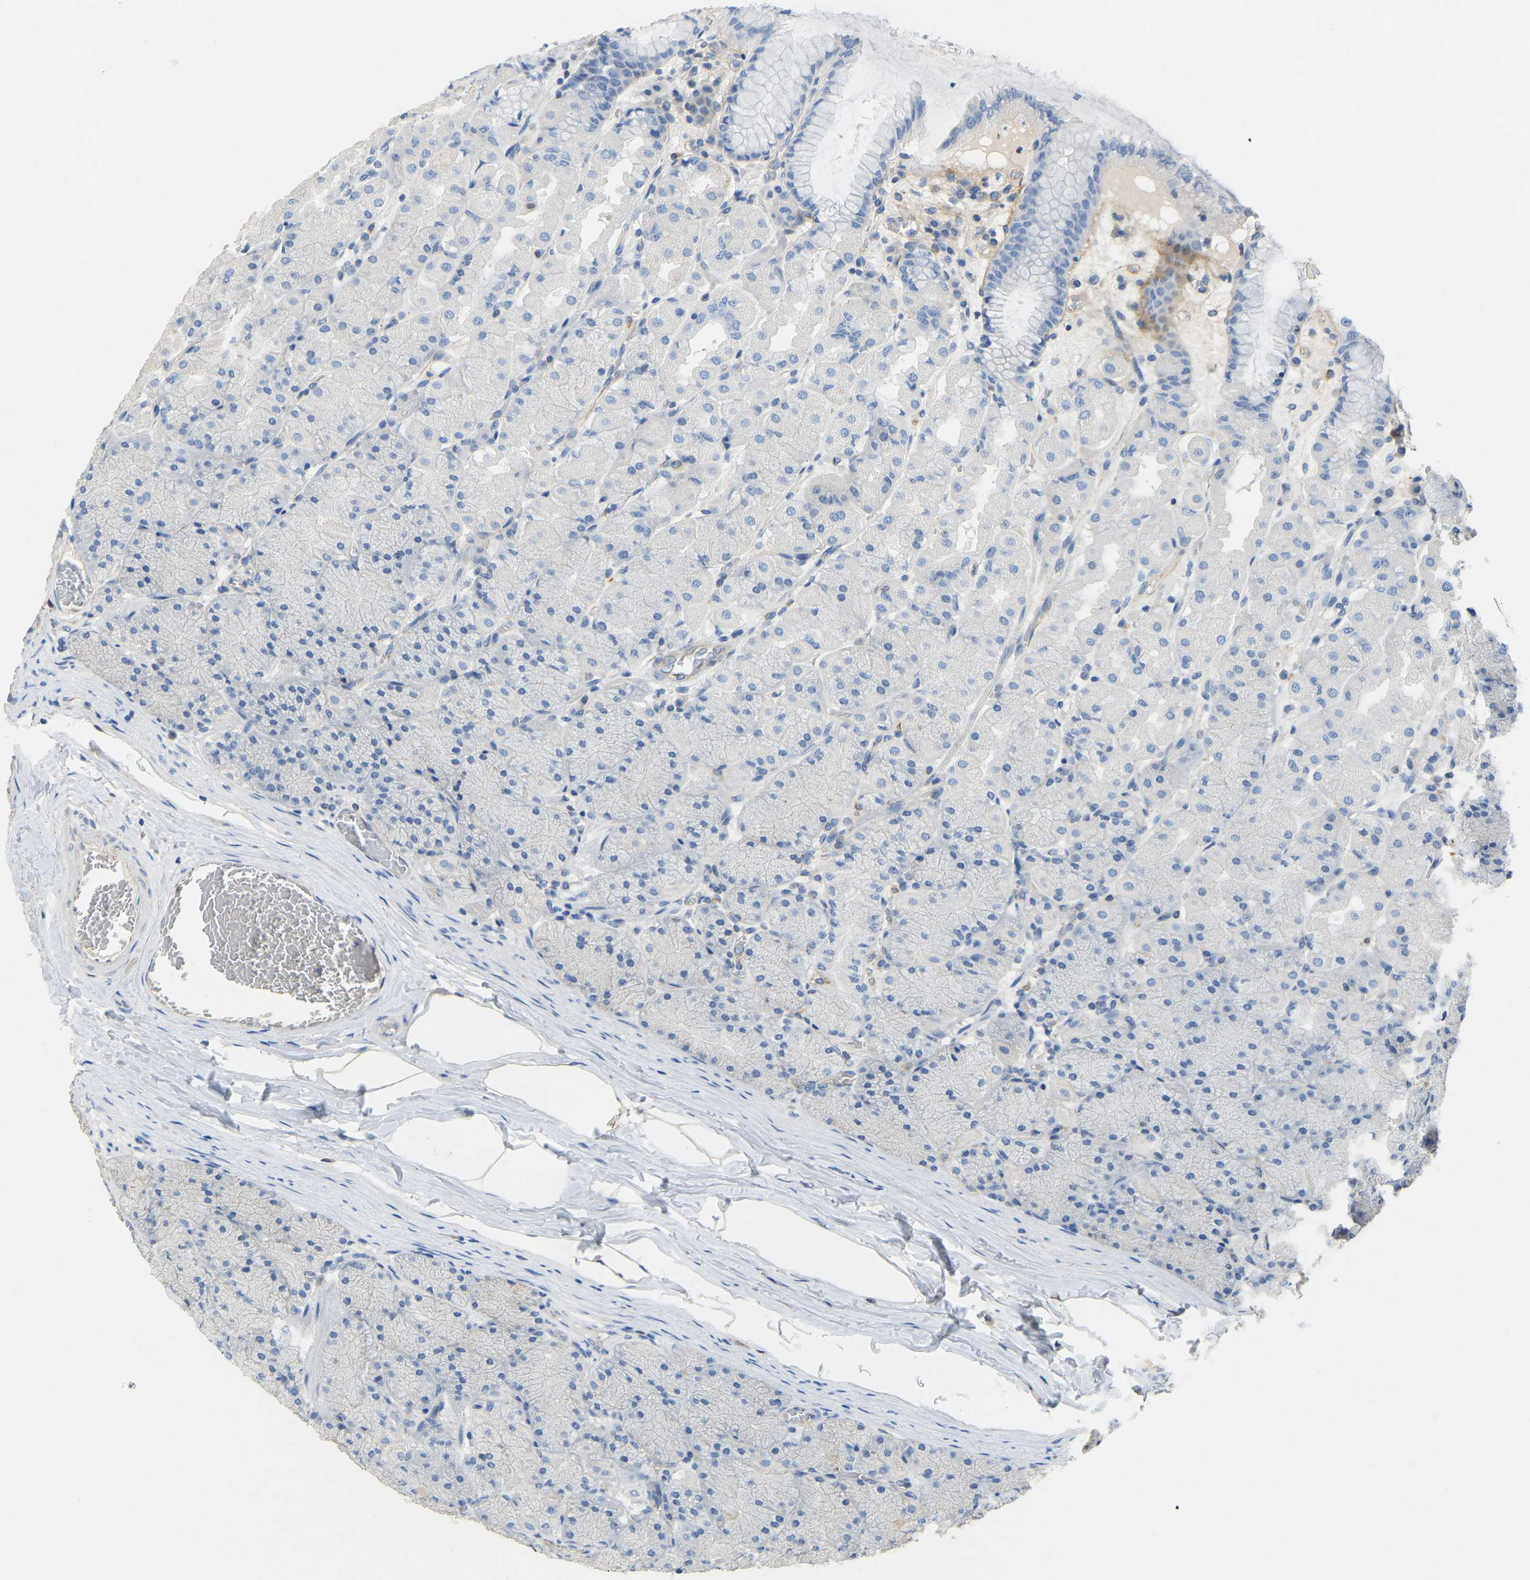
{"staining": {"intensity": "negative", "quantity": "none", "location": "none"}, "tissue": "stomach", "cell_type": "Glandular cells", "image_type": "normal", "snomed": [{"axis": "morphology", "description": "Normal tissue, NOS"}, {"axis": "topography", "description": "Stomach, upper"}], "caption": "This histopathology image is of normal stomach stained with immunohistochemistry (IHC) to label a protein in brown with the nuclei are counter-stained blue. There is no staining in glandular cells. The staining was performed using DAB to visualize the protein expression in brown, while the nuclei were stained in blue with hematoxylin (Magnification: 20x).", "gene": "TECTA", "patient": {"sex": "female", "age": 56}}